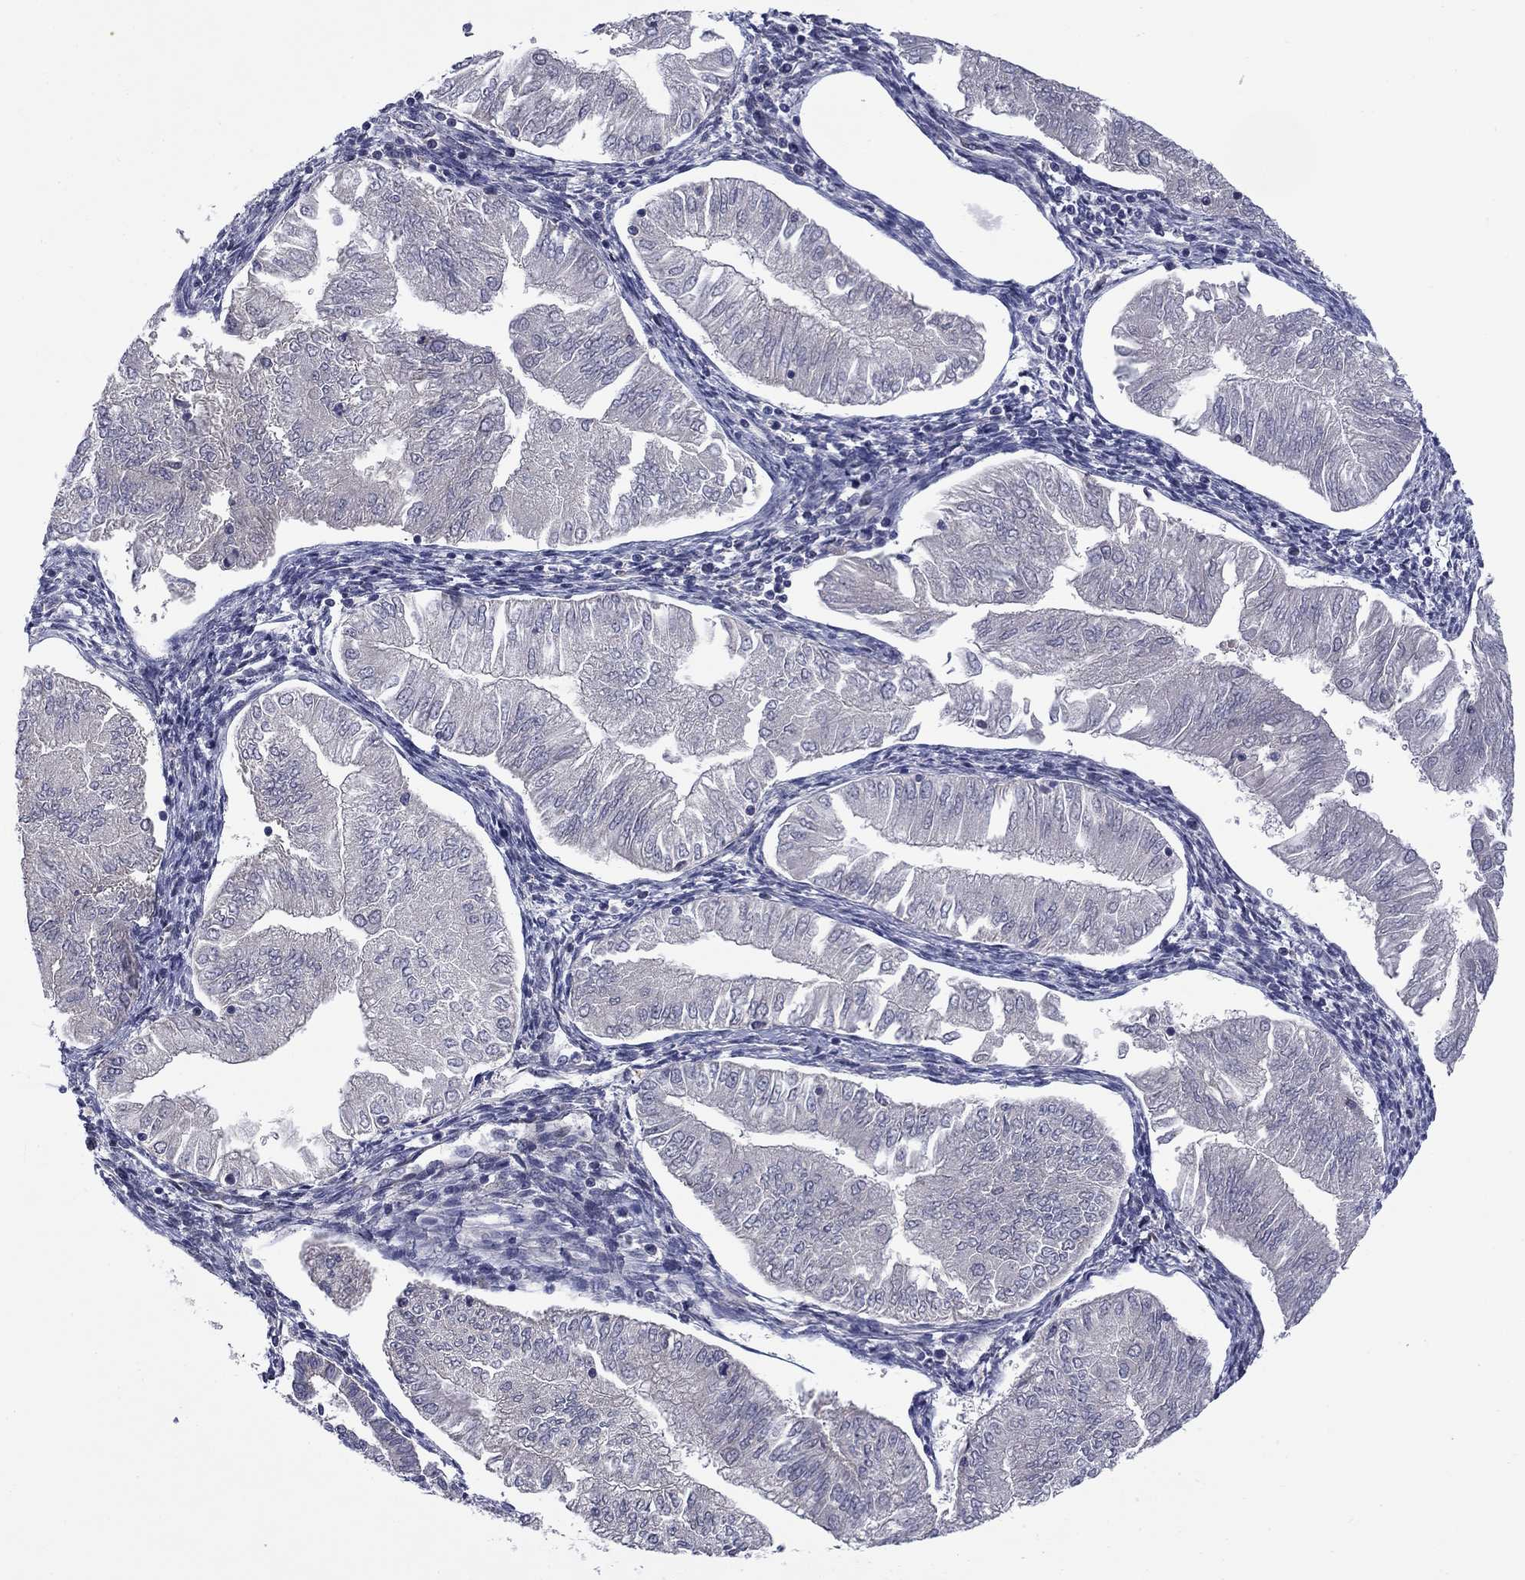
{"staining": {"intensity": "negative", "quantity": "none", "location": "none"}, "tissue": "endometrial cancer", "cell_type": "Tumor cells", "image_type": "cancer", "snomed": [{"axis": "morphology", "description": "Adenocarcinoma, NOS"}, {"axis": "topography", "description": "Endometrium"}], "caption": "Tumor cells are negative for brown protein staining in endometrial adenocarcinoma.", "gene": "FRK", "patient": {"sex": "female", "age": 53}}